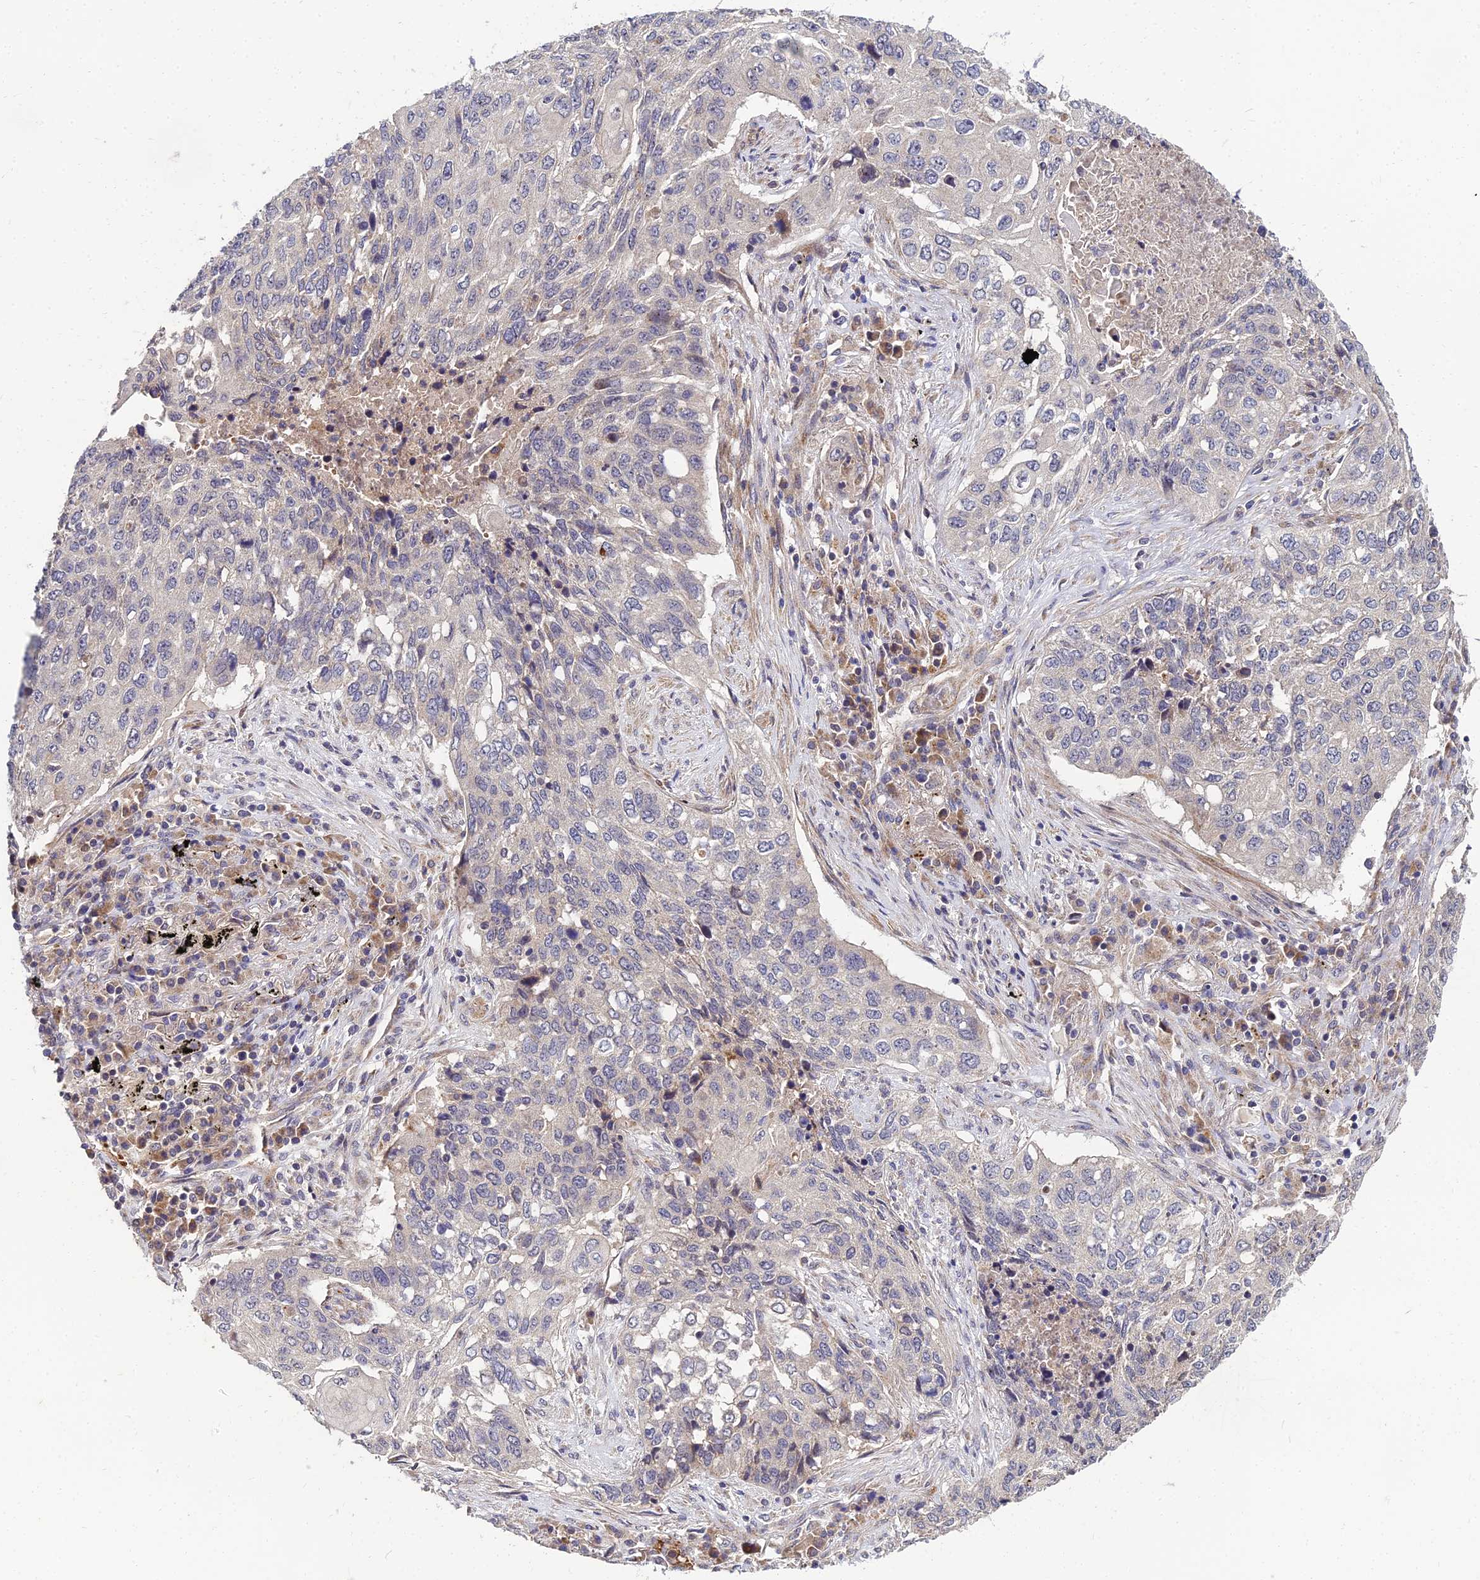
{"staining": {"intensity": "negative", "quantity": "none", "location": "none"}, "tissue": "lung cancer", "cell_type": "Tumor cells", "image_type": "cancer", "snomed": [{"axis": "morphology", "description": "Squamous cell carcinoma, NOS"}, {"axis": "topography", "description": "Lung"}], "caption": "Protein analysis of lung cancer shows no significant expression in tumor cells.", "gene": "NPY", "patient": {"sex": "female", "age": 63}}